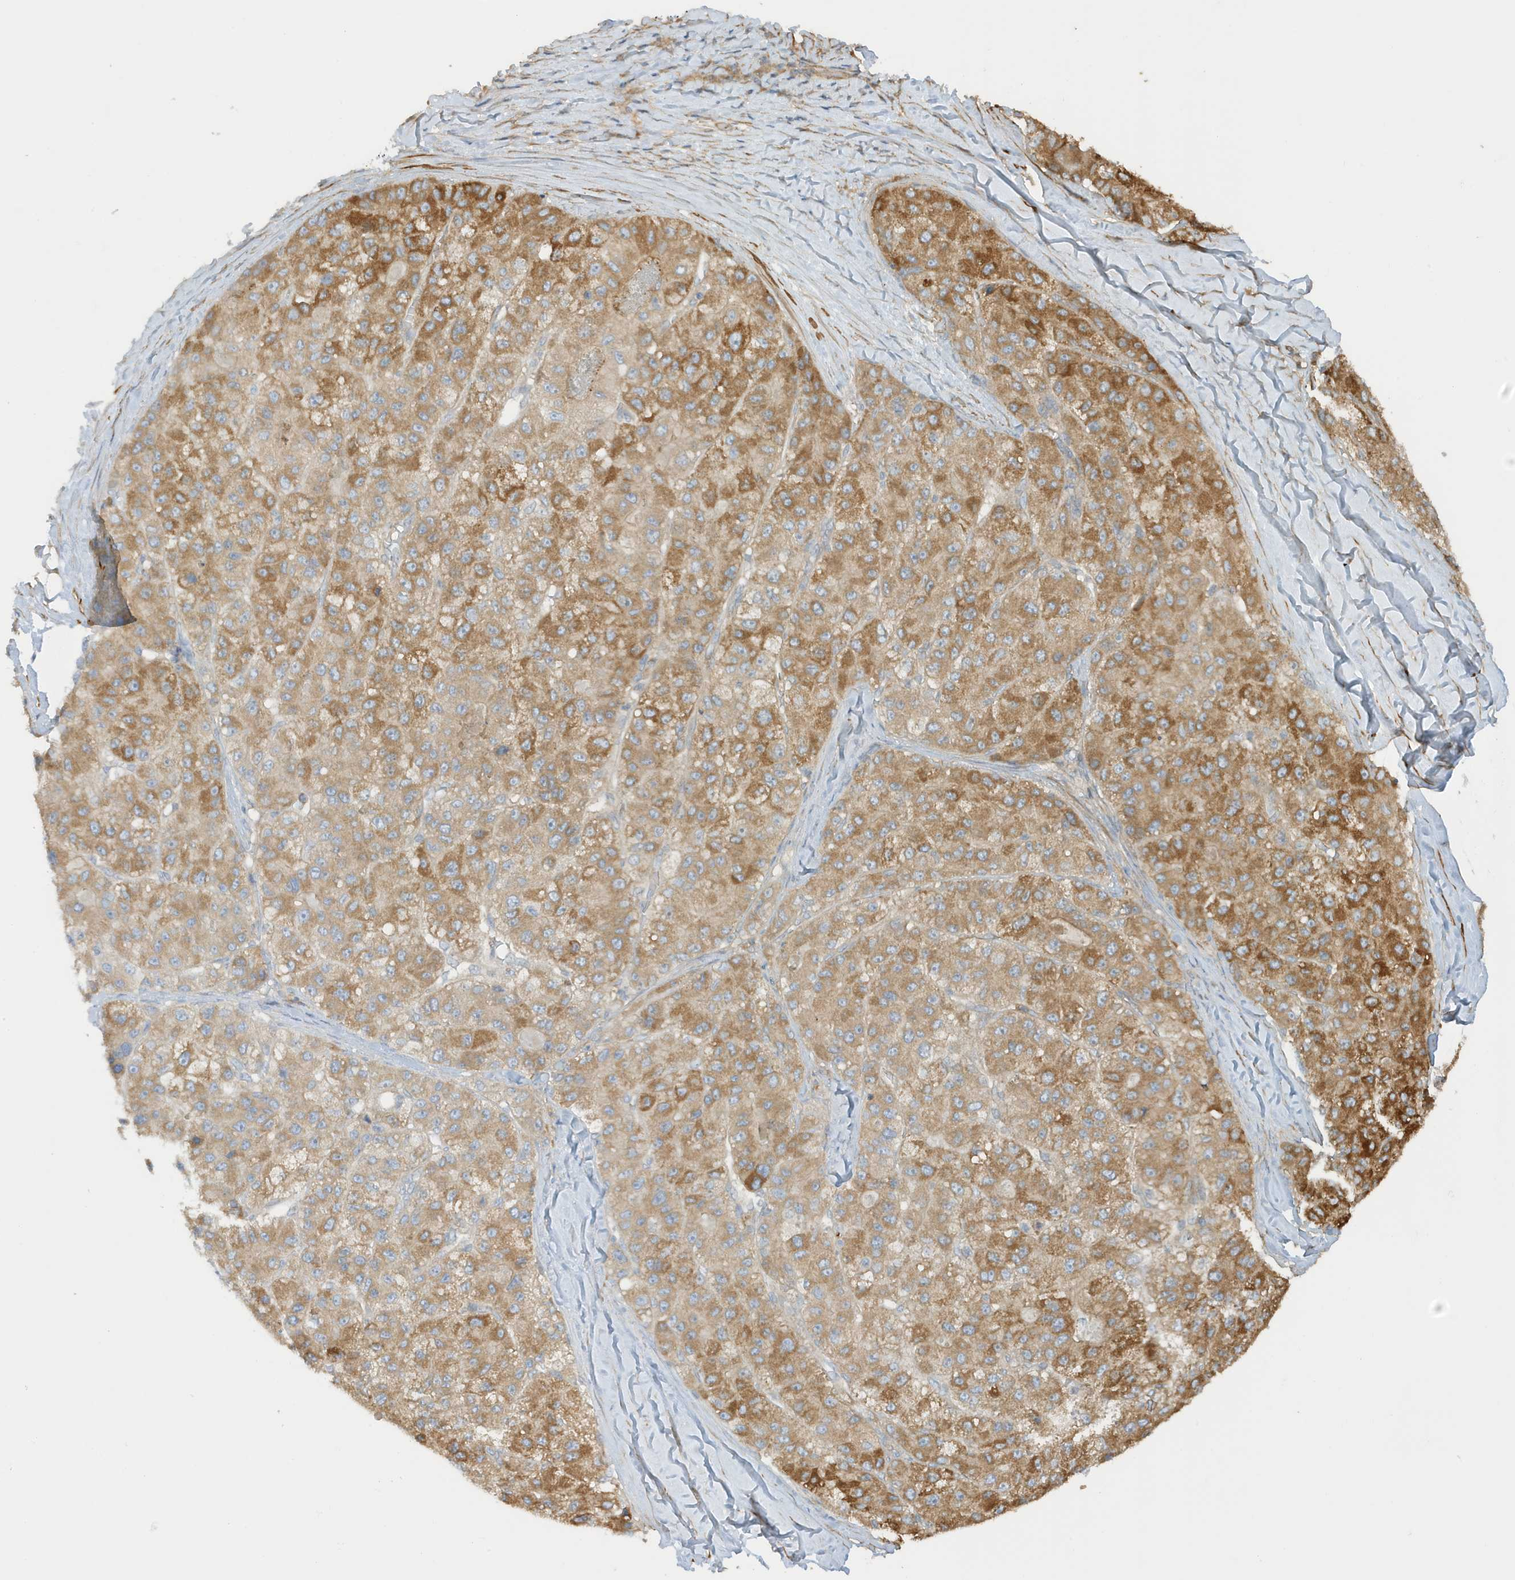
{"staining": {"intensity": "moderate", "quantity": ">75%", "location": "cytoplasmic/membranous"}, "tissue": "liver cancer", "cell_type": "Tumor cells", "image_type": "cancer", "snomed": [{"axis": "morphology", "description": "Carcinoma, Hepatocellular, NOS"}, {"axis": "topography", "description": "Liver"}], "caption": "This micrograph demonstrates IHC staining of human hepatocellular carcinoma (liver), with medium moderate cytoplasmic/membranous expression in about >75% of tumor cells.", "gene": "CDC42EP3", "patient": {"sex": "male", "age": 80}}